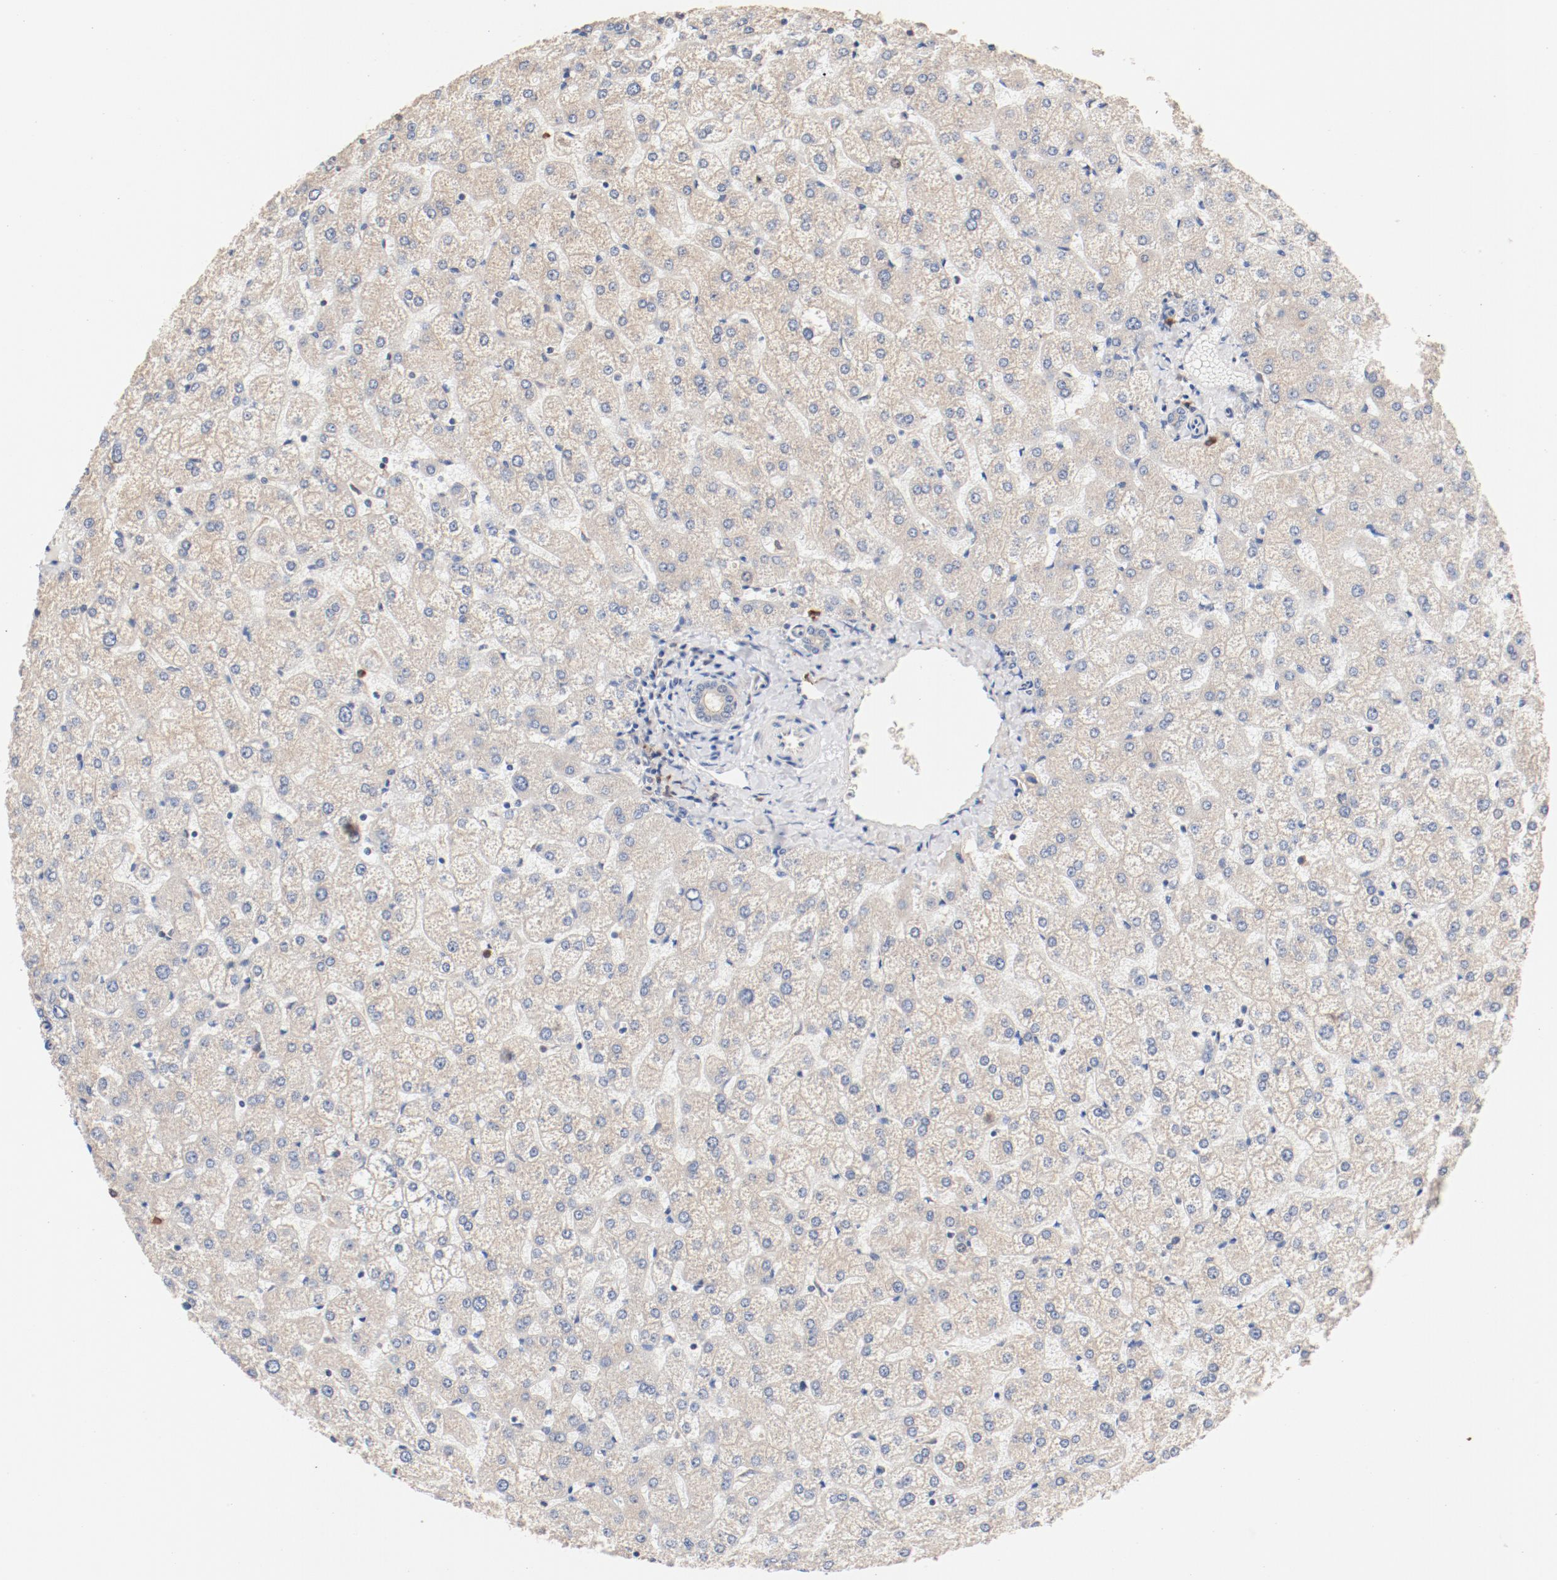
{"staining": {"intensity": "negative", "quantity": "none", "location": "none"}, "tissue": "liver", "cell_type": "Cholangiocytes", "image_type": "normal", "snomed": [{"axis": "morphology", "description": "Normal tissue, NOS"}, {"axis": "topography", "description": "Liver"}], "caption": "The histopathology image shows no significant staining in cholangiocytes of liver.", "gene": "UBE2J1", "patient": {"sex": "female", "age": 32}}